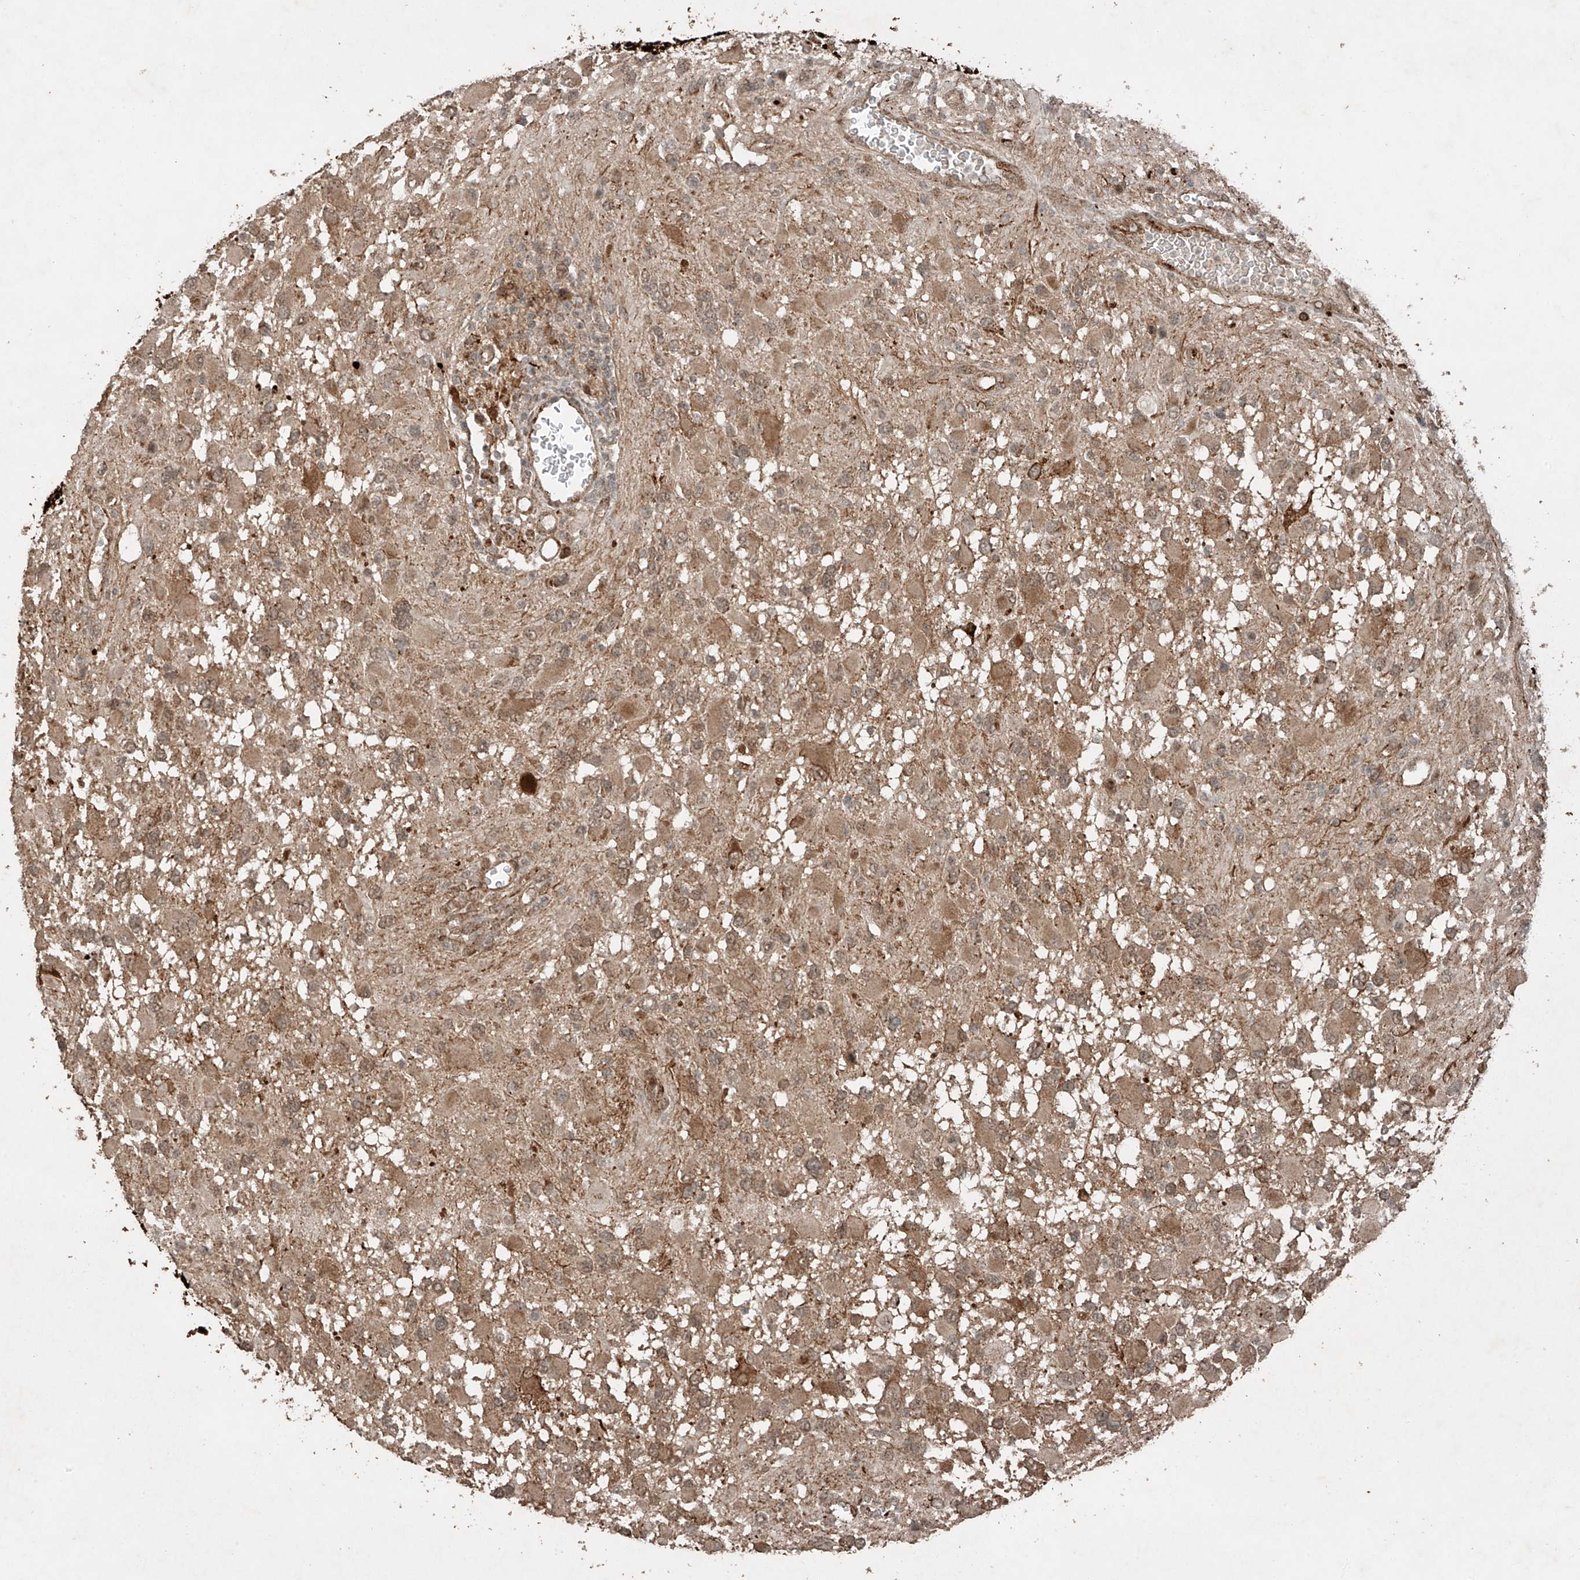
{"staining": {"intensity": "moderate", "quantity": "25%-75%", "location": "cytoplasmic/membranous,nuclear"}, "tissue": "glioma", "cell_type": "Tumor cells", "image_type": "cancer", "snomed": [{"axis": "morphology", "description": "Glioma, malignant, High grade"}, {"axis": "topography", "description": "Brain"}], "caption": "Glioma tissue reveals moderate cytoplasmic/membranous and nuclear positivity in approximately 25%-75% of tumor cells, visualized by immunohistochemistry. Nuclei are stained in blue.", "gene": "ZNF620", "patient": {"sex": "male", "age": 53}}